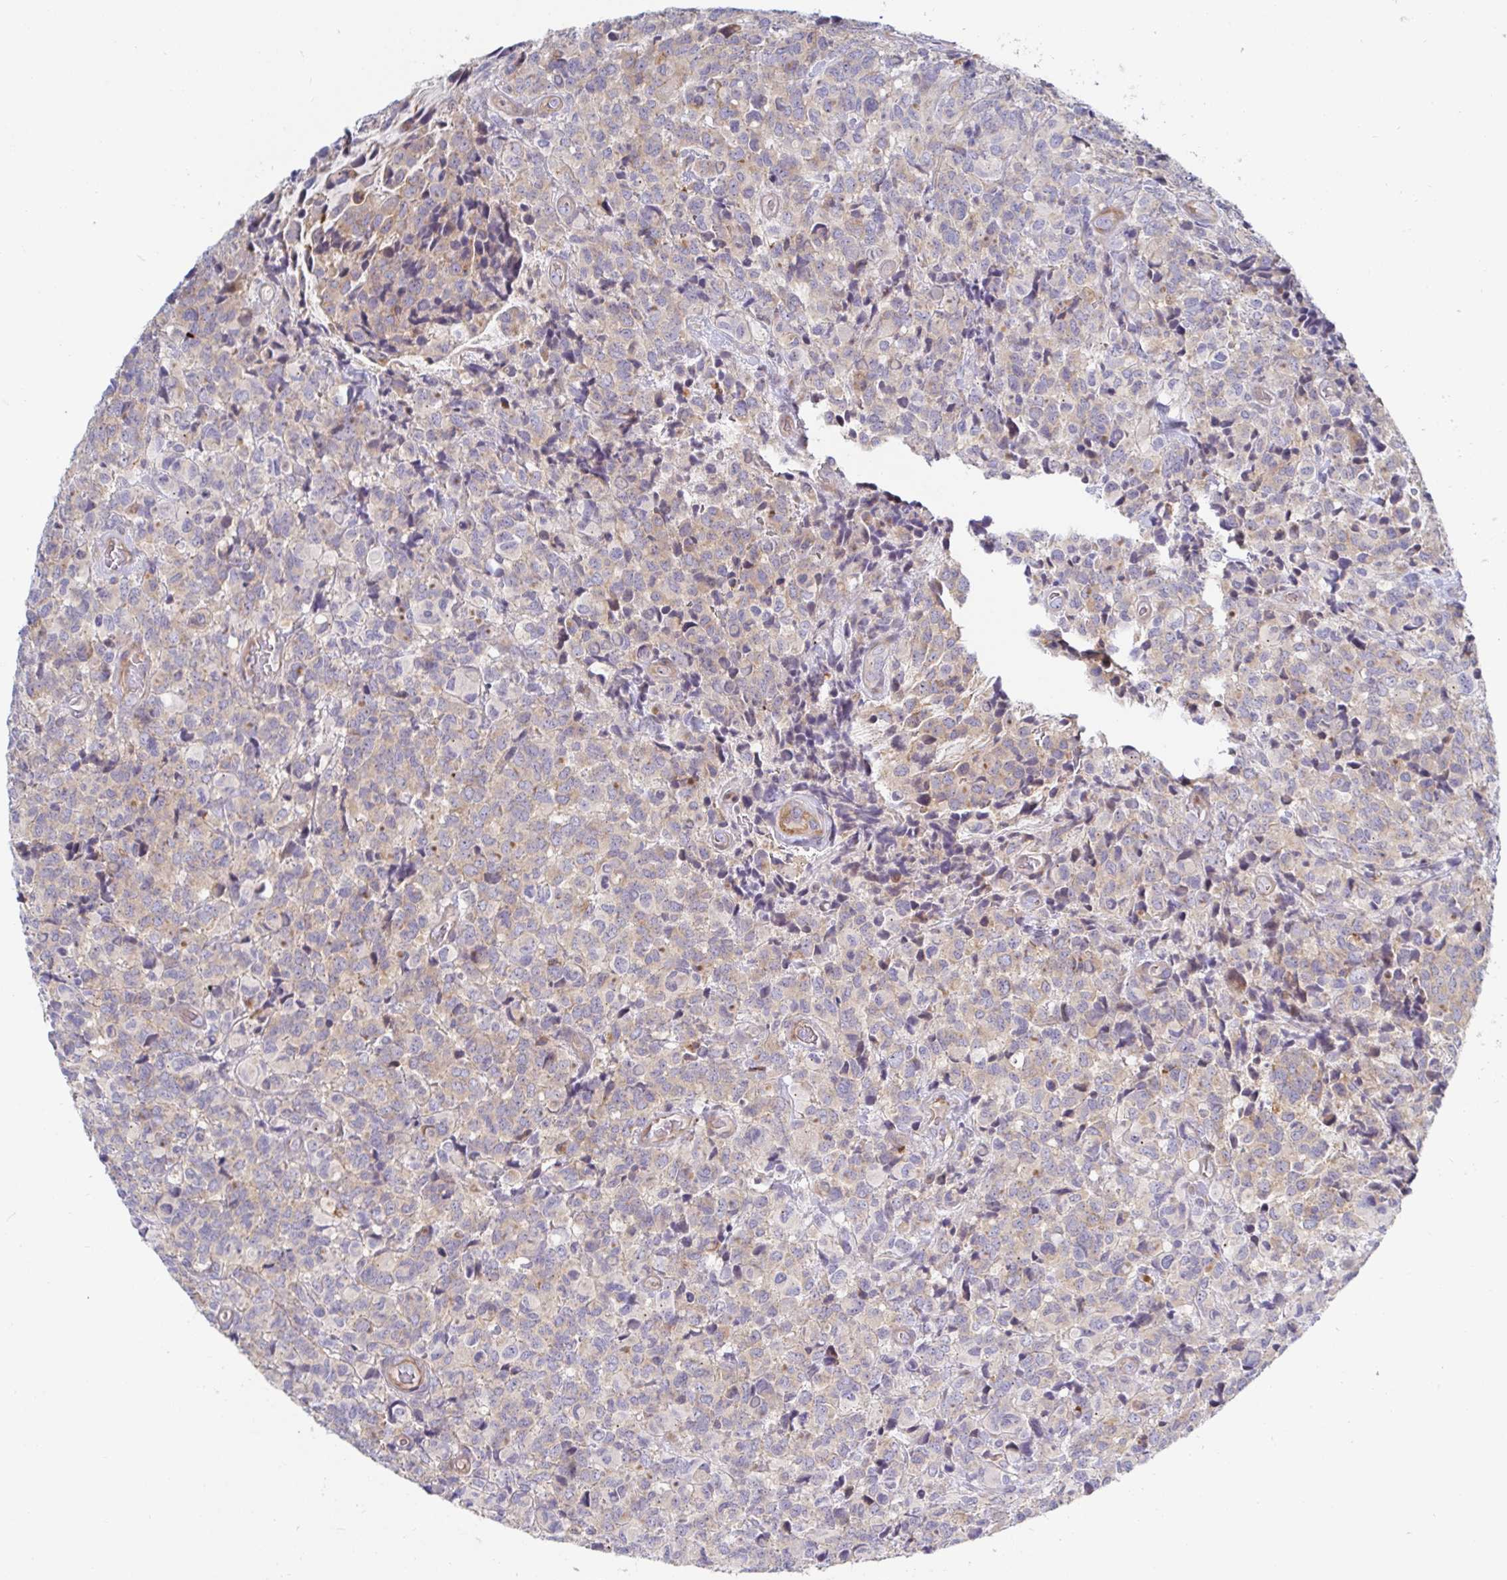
{"staining": {"intensity": "weak", "quantity": "<25%", "location": "cytoplasmic/membranous"}, "tissue": "glioma", "cell_type": "Tumor cells", "image_type": "cancer", "snomed": [{"axis": "morphology", "description": "Glioma, malignant, High grade"}, {"axis": "topography", "description": "Brain"}], "caption": "Immunohistochemistry of human malignant high-grade glioma exhibits no positivity in tumor cells.", "gene": "SSH2", "patient": {"sex": "male", "age": 39}}